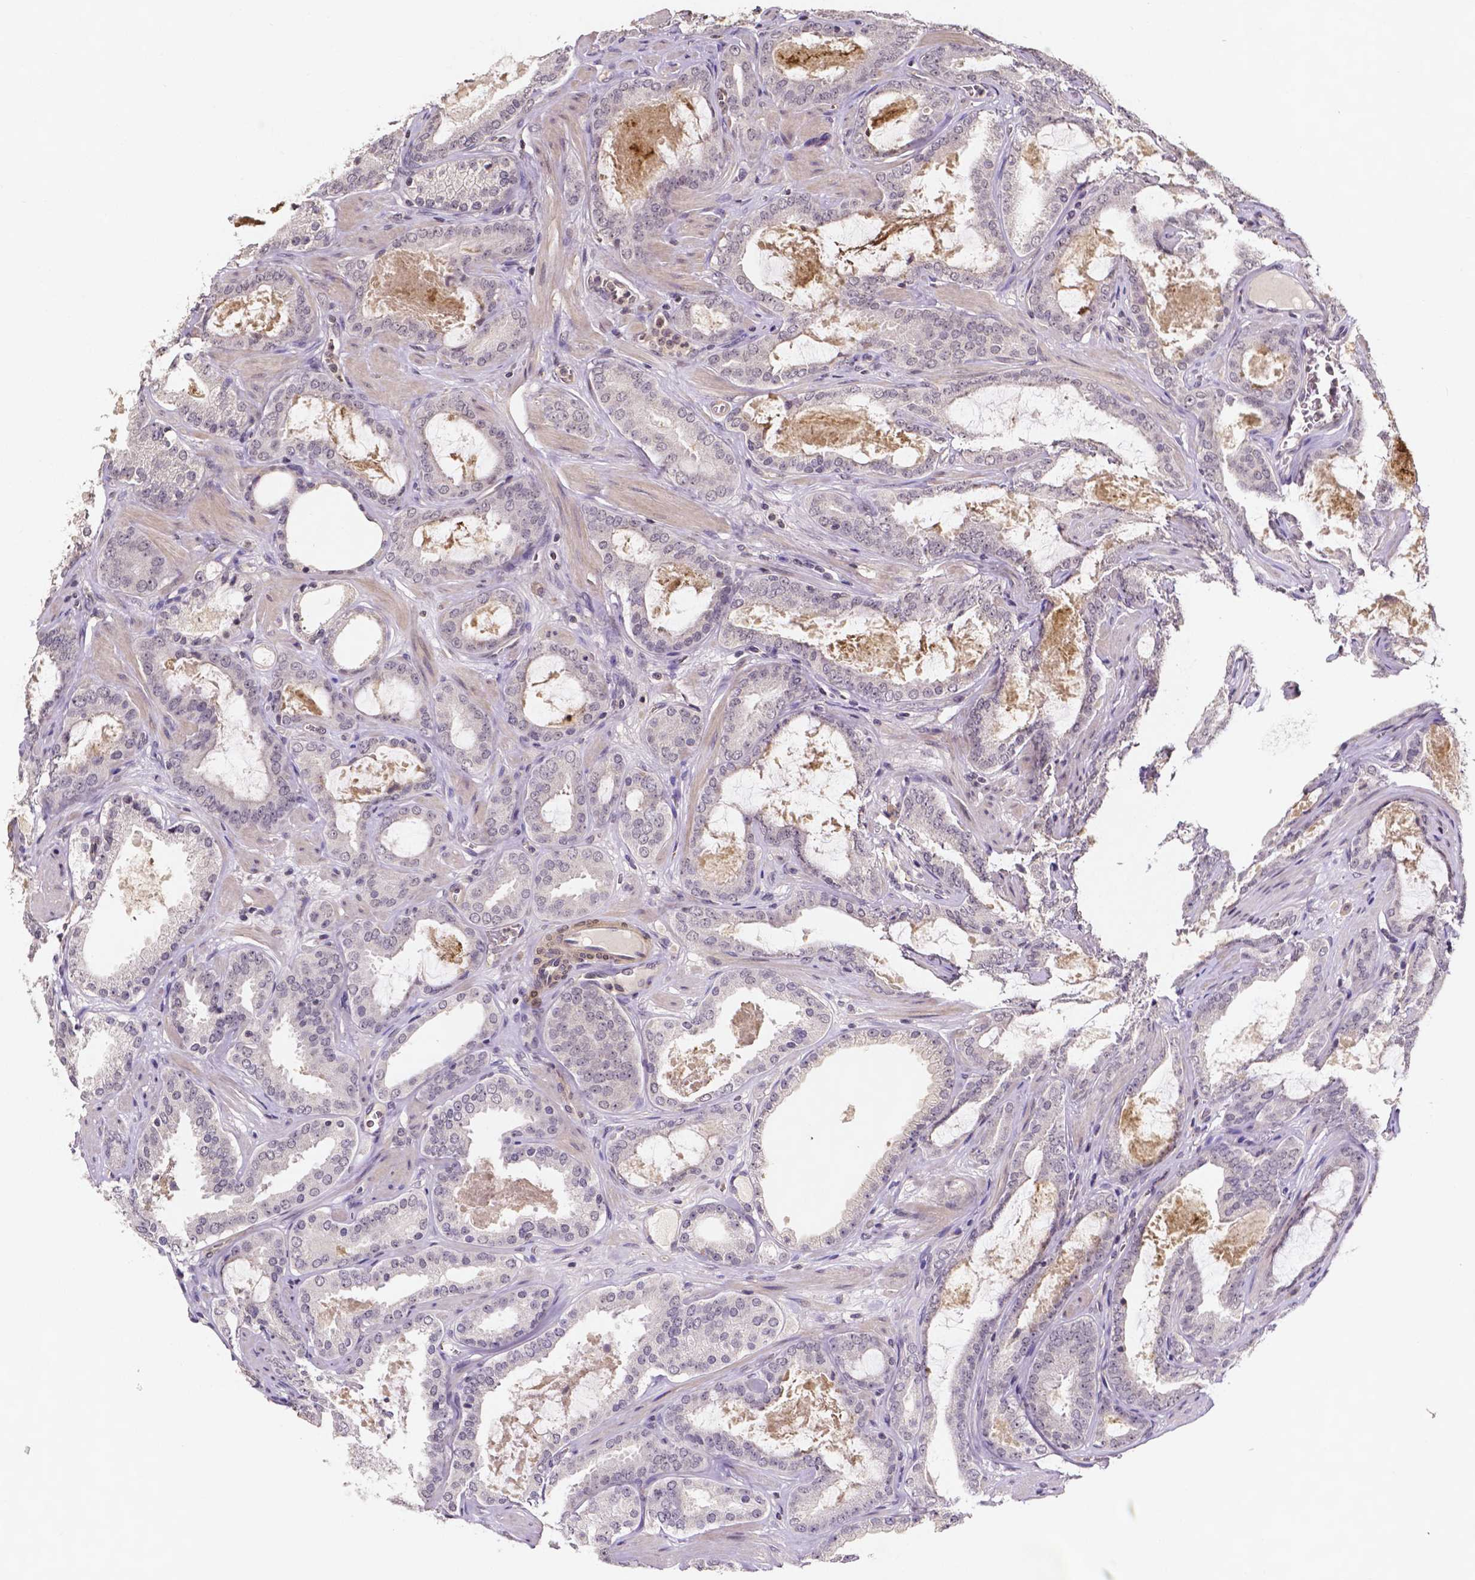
{"staining": {"intensity": "negative", "quantity": "none", "location": "none"}, "tissue": "prostate cancer", "cell_type": "Tumor cells", "image_type": "cancer", "snomed": [{"axis": "morphology", "description": "Adenocarcinoma, High grade"}, {"axis": "topography", "description": "Prostate"}], "caption": "IHC of human prostate adenocarcinoma (high-grade) reveals no staining in tumor cells.", "gene": "NRGN", "patient": {"sex": "male", "age": 63}}